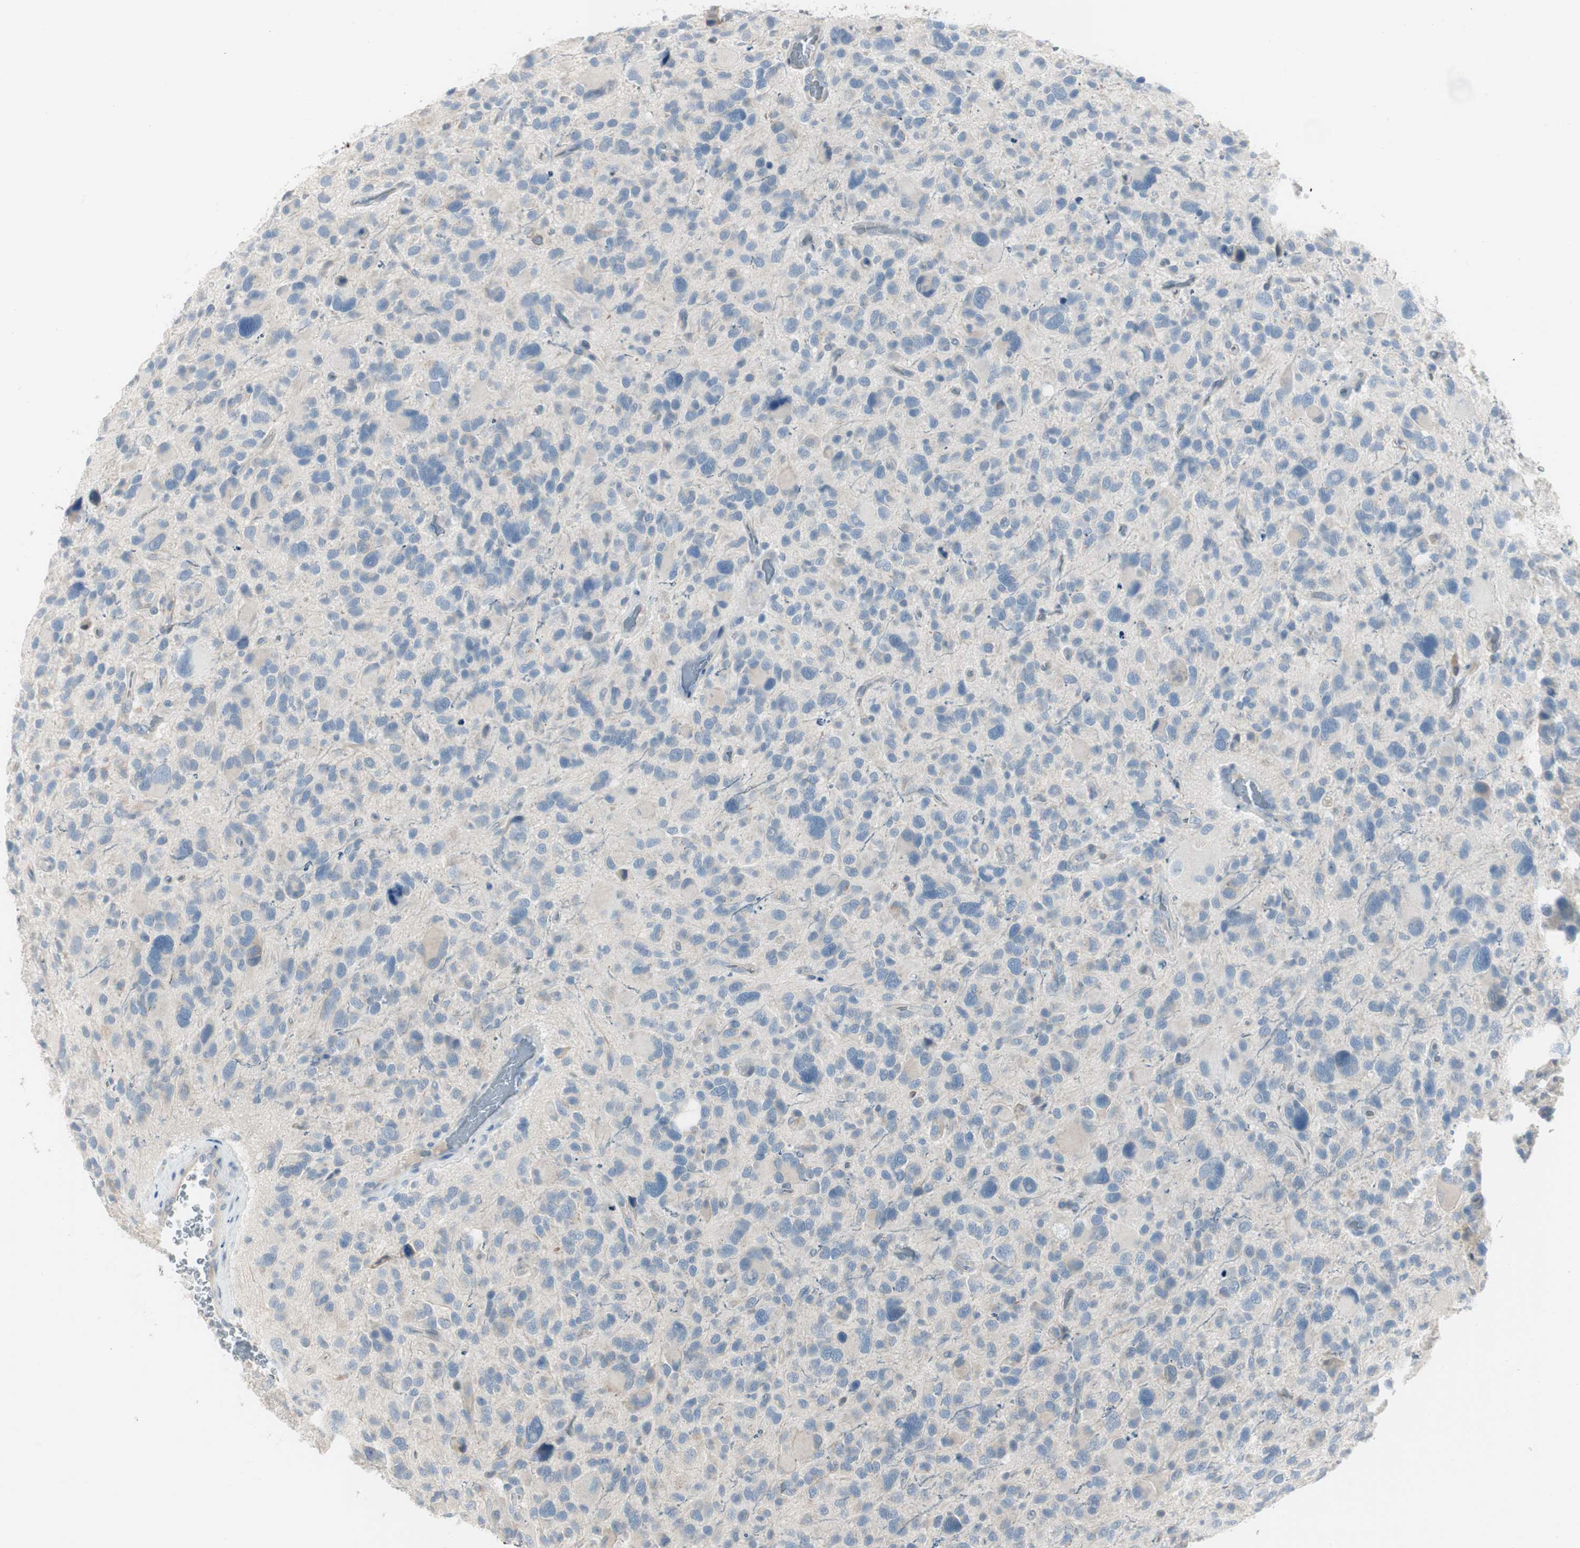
{"staining": {"intensity": "weak", "quantity": "<25%", "location": "cytoplasmic/membranous"}, "tissue": "glioma", "cell_type": "Tumor cells", "image_type": "cancer", "snomed": [{"axis": "morphology", "description": "Glioma, malignant, High grade"}, {"axis": "topography", "description": "Brain"}], "caption": "DAB immunohistochemical staining of human malignant glioma (high-grade) displays no significant positivity in tumor cells.", "gene": "SPINK4", "patient": {"sex": "male", "age": 48}}